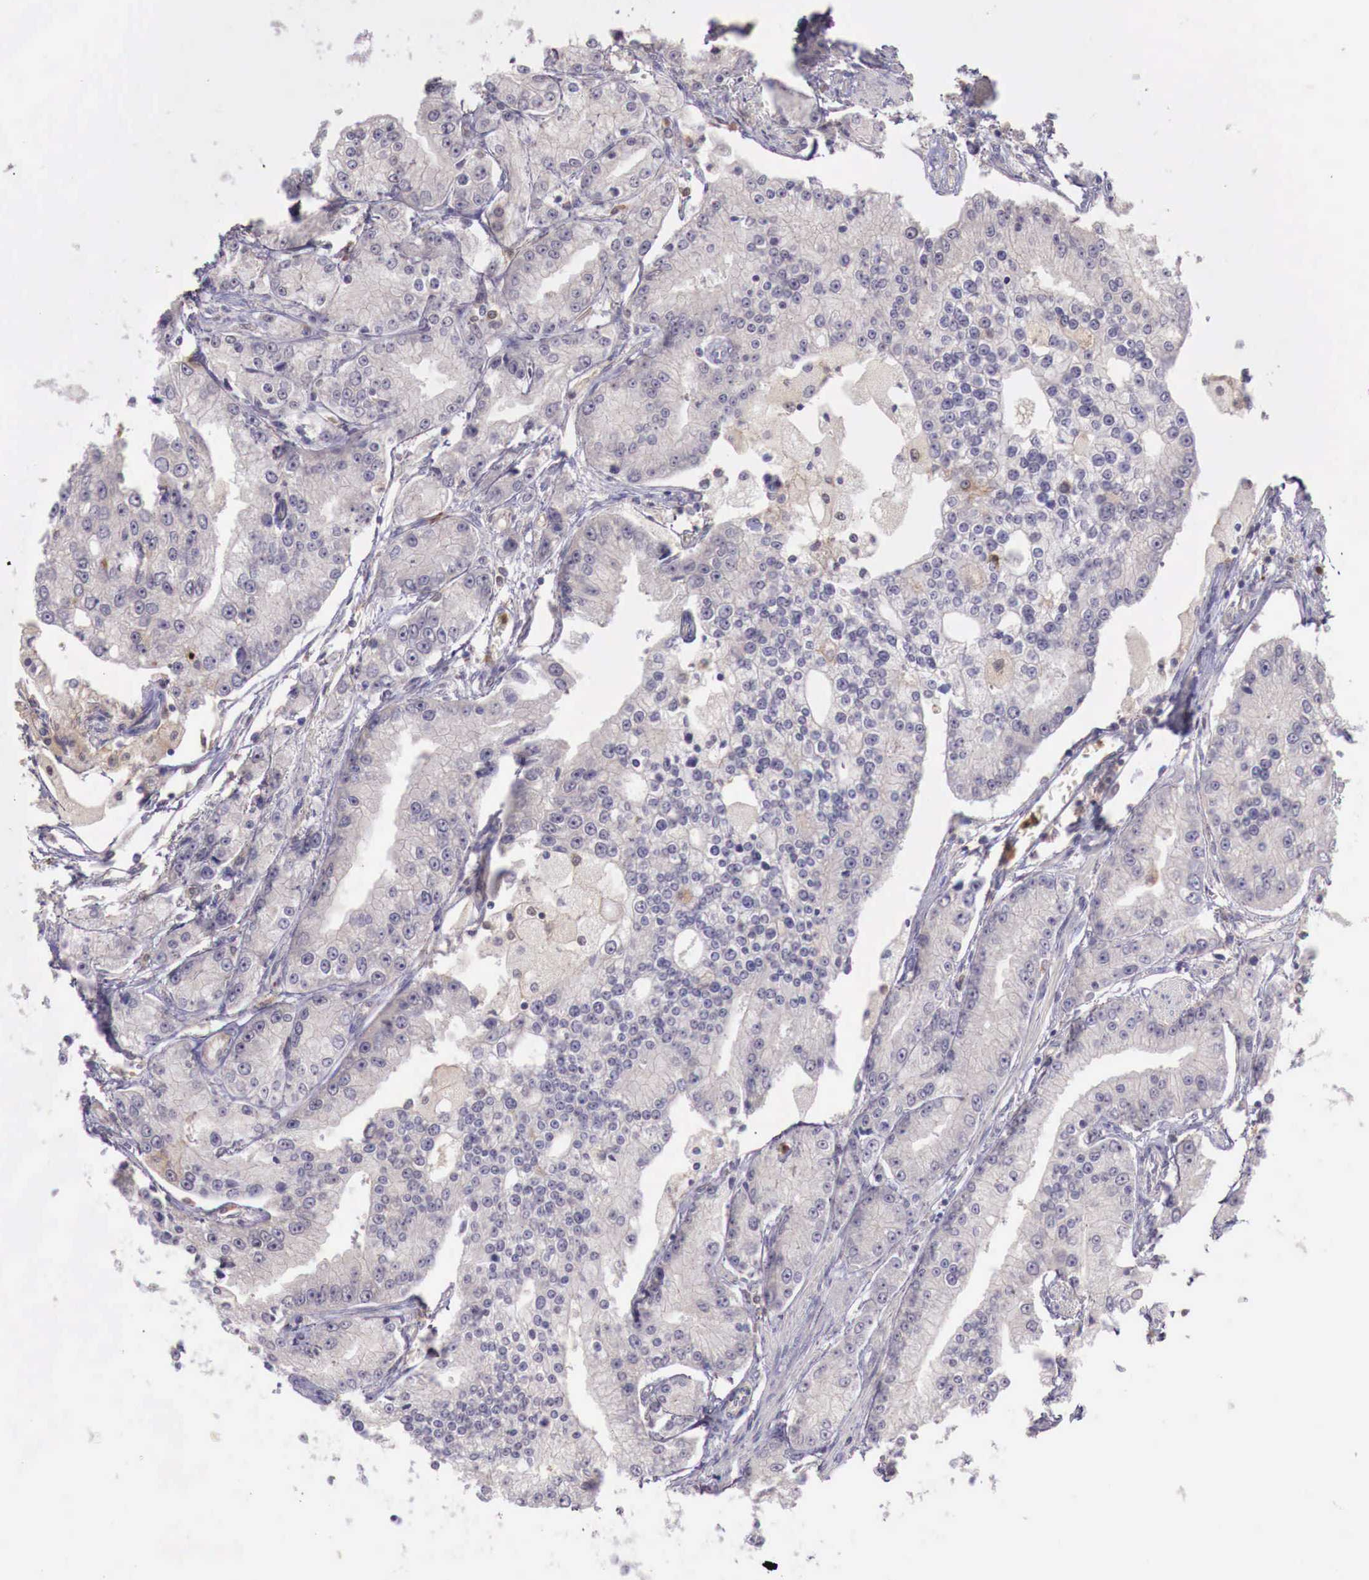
{"staining": {"intensity": "negative", "quantity": "none", "location": "none"}, "tissue": "prostate cancer", "cell_type": "Tumor cells", "image_type": "cancer", "snomed": [{"axis": "morphology", "description": "Adenocarcinoma, Medium grade"}, {"axis": "topography", "description": "Prostate"}], "caption": "Immunohistochemistry (IHC) photomicrograph of neoplastic tissue: prostate cancer (medium-grade adenocarcinoma) stained with DAB shows no significant protein expression in tumor cells. (Stains: DAB (3,3'-diaminobenzidine) IHC with hematoxylin counter stain, Microscopy: brightfield microscopy at high magnification).", "gene": "GAB2", "patient": {"sex": "male", "age": 72}}